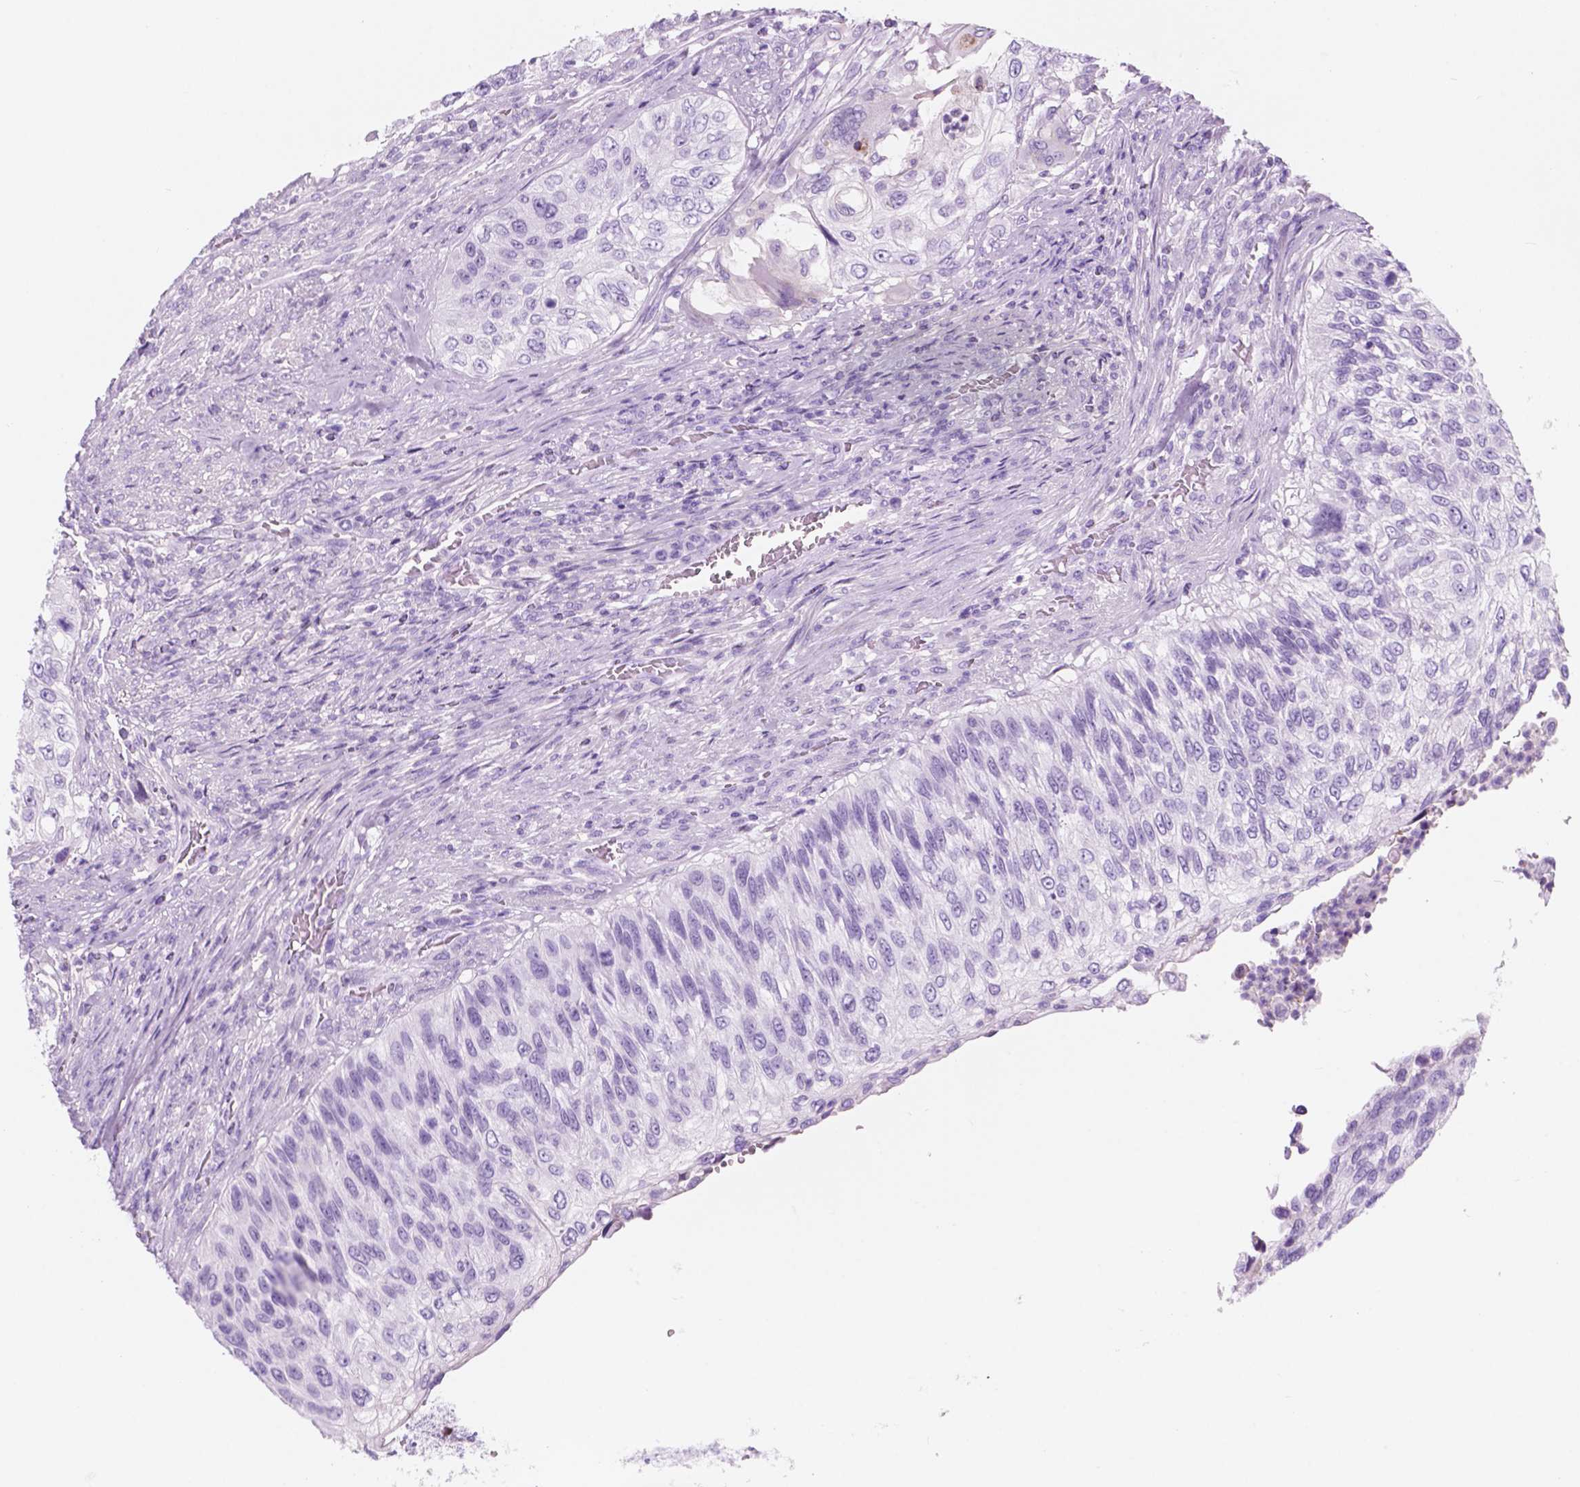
{"staining": {"intensity": "negative", "quantity": "none", "location": "none"}, "tissue": "urothelial cancer", "cell_type": "Tumor cells", "image_type": "cancer", "snomed": [{"axis": "morphology", "description": "Urothelial carcinoma, High grade"}, {"axis": "topography", "description": "Urinary bladder"}], "caption": "Immunohistochemistry (IHC) image of neoplastic tissue: urothelial carcinoma (high-grade) stained with DAB reveals no significant protein staining in tumor cells.", "gene": "CUZD1", "patient": {"sex": "female", "age": 60}}